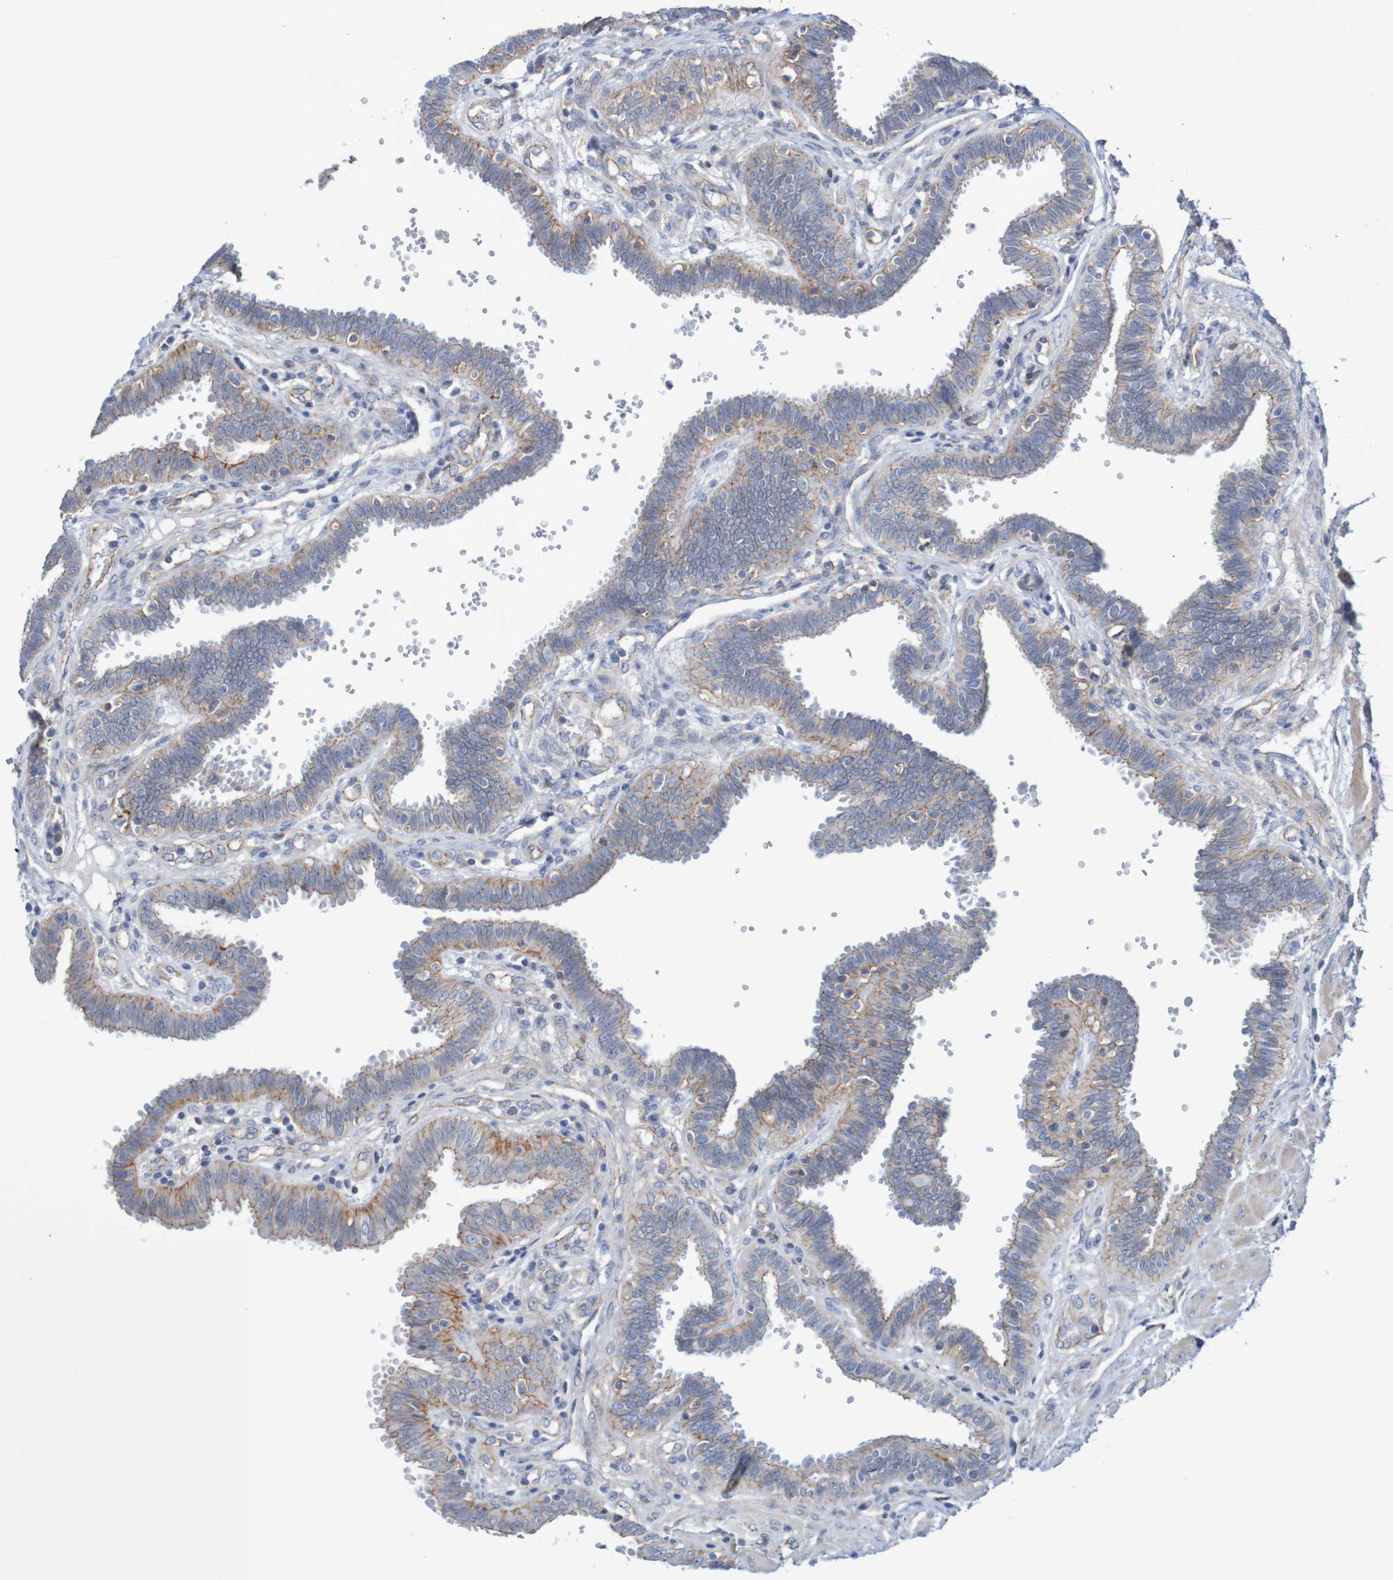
{"staining": {"intensity": "weak", "quantity": "25%-75%", "location": "cytoplasmic/membranous"}, "tissue": "fallopian tube", "cell_type": "Glandular cells", "image_type": "normal", "snomed": [{"axis": "morphology", "description": "Normal tissue, NOS"}, {"axis": "topography", "description": "Fallopian tube"}], "caption": "Weak cytoplasmic/membranous expression for a protein is identified in approximately 25%-75% of glandular cells of normal fallopian tube using immunohistochemistry (IHC).", "gene": "NECTIN2", "patient": {"sex": "female", "age": 32}}